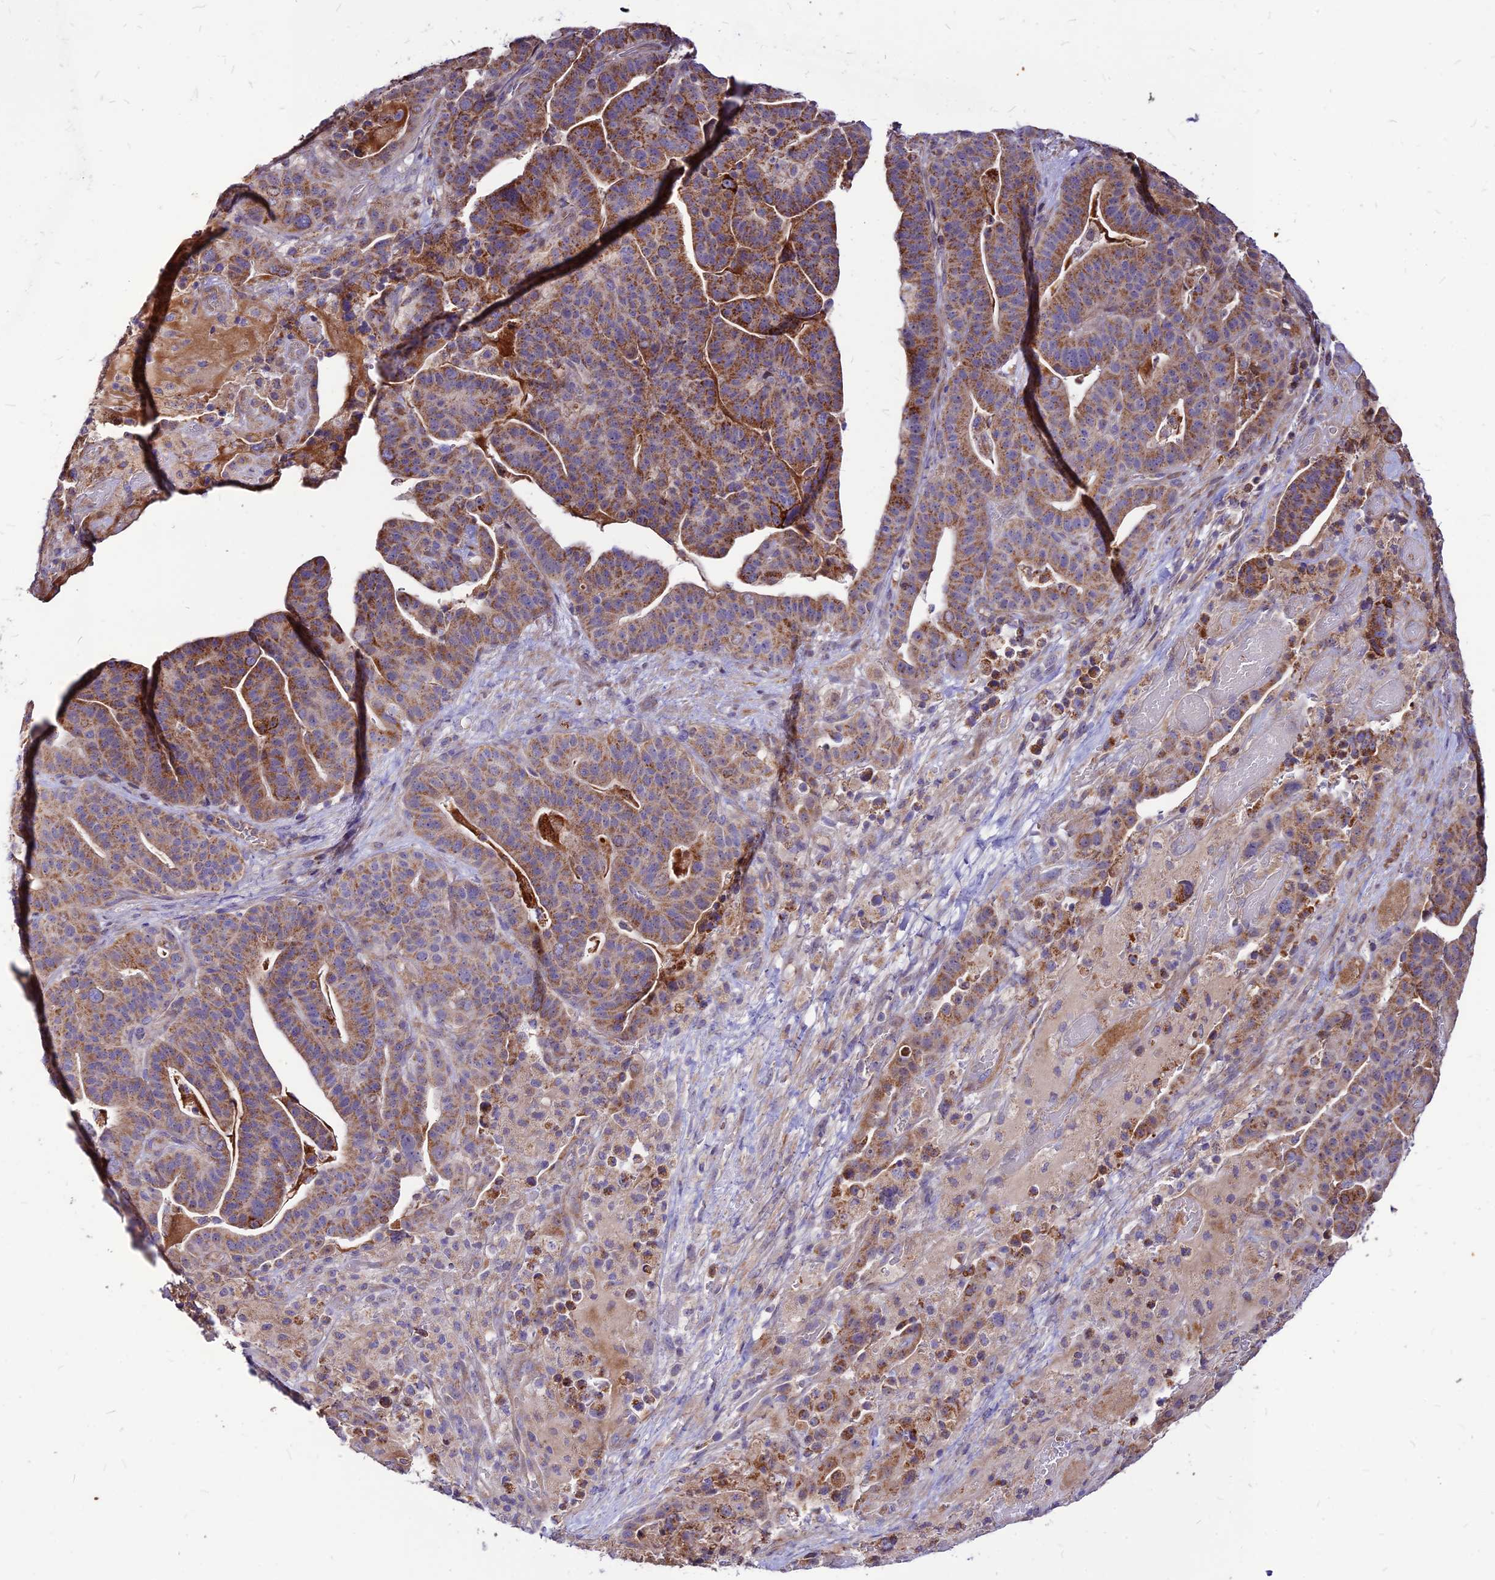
{"staining": {"intensity": "strong", "quantity": "25%-75%", "location": "cytoplasmic/membranous"}, "tissue": "stomach cancer", "cell_type": "Tumor cells", "image_type": "cancer", "snomed": [{"axis": "morphology", "description": "Adenocarcinoma, NOS"}, {"axis": "topography", "description": "Stomach"}], "caption": "Immunohistochemical staining of human adenocarcinoma (stomach) reveals high levels of strong cytoplasmic/membranous expression in about 25%-75% of tumor cells. The staining was performed using DAB to visualize the protein expression in brown, while the nuclei were stained in blue with hematoxylin (Magnification: 20x).", "gene": "ECI1", "patient": {"sex": "male", "age": 48}}